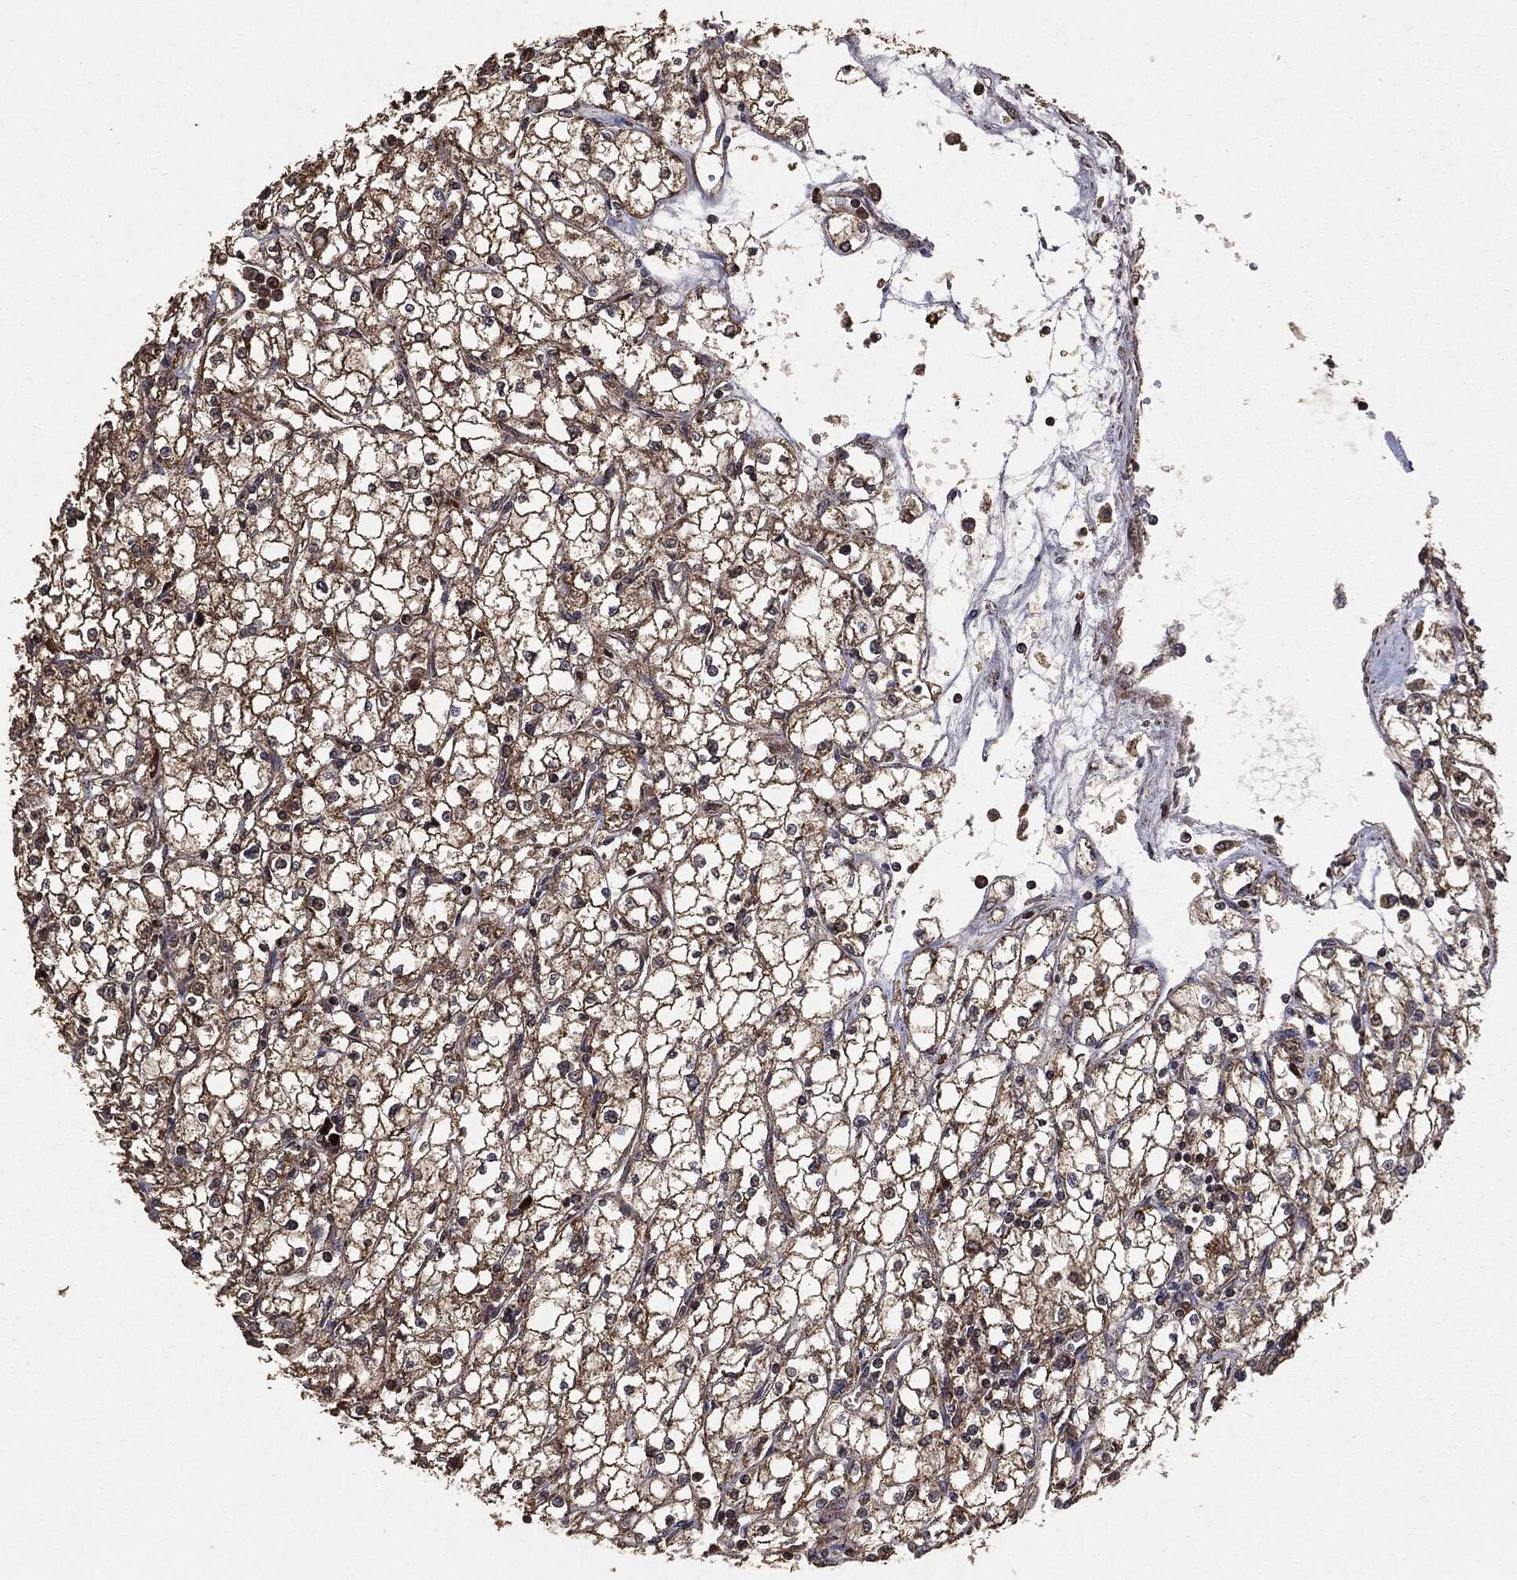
{"staining": {"intensity": "moderate", "quantity": ">75%", "location": "cytoplasmic/membranous"}, "tissue": "renal cancer", "cell_type": "Tumor cells", "image_type": "cancer", "snomed": [{"axis": "morphology", "description": "Adenocarcinoma, NOS"}, {"axis": "topography", "description": "Kidney"}], "caption": "Immunohistochemistry (IHC) micrograph of neoplastic tissue: renal cancer stained using immunohistochemistry (IHC) reveals medium levels of moderate protein expression localized specifically in the cytoplasmic/membranous of tumor cells, appearing as a cytoplasmic/membranous brown color.", "gene": "MTOR", "patient": {"sex": "male", "age": 67}}